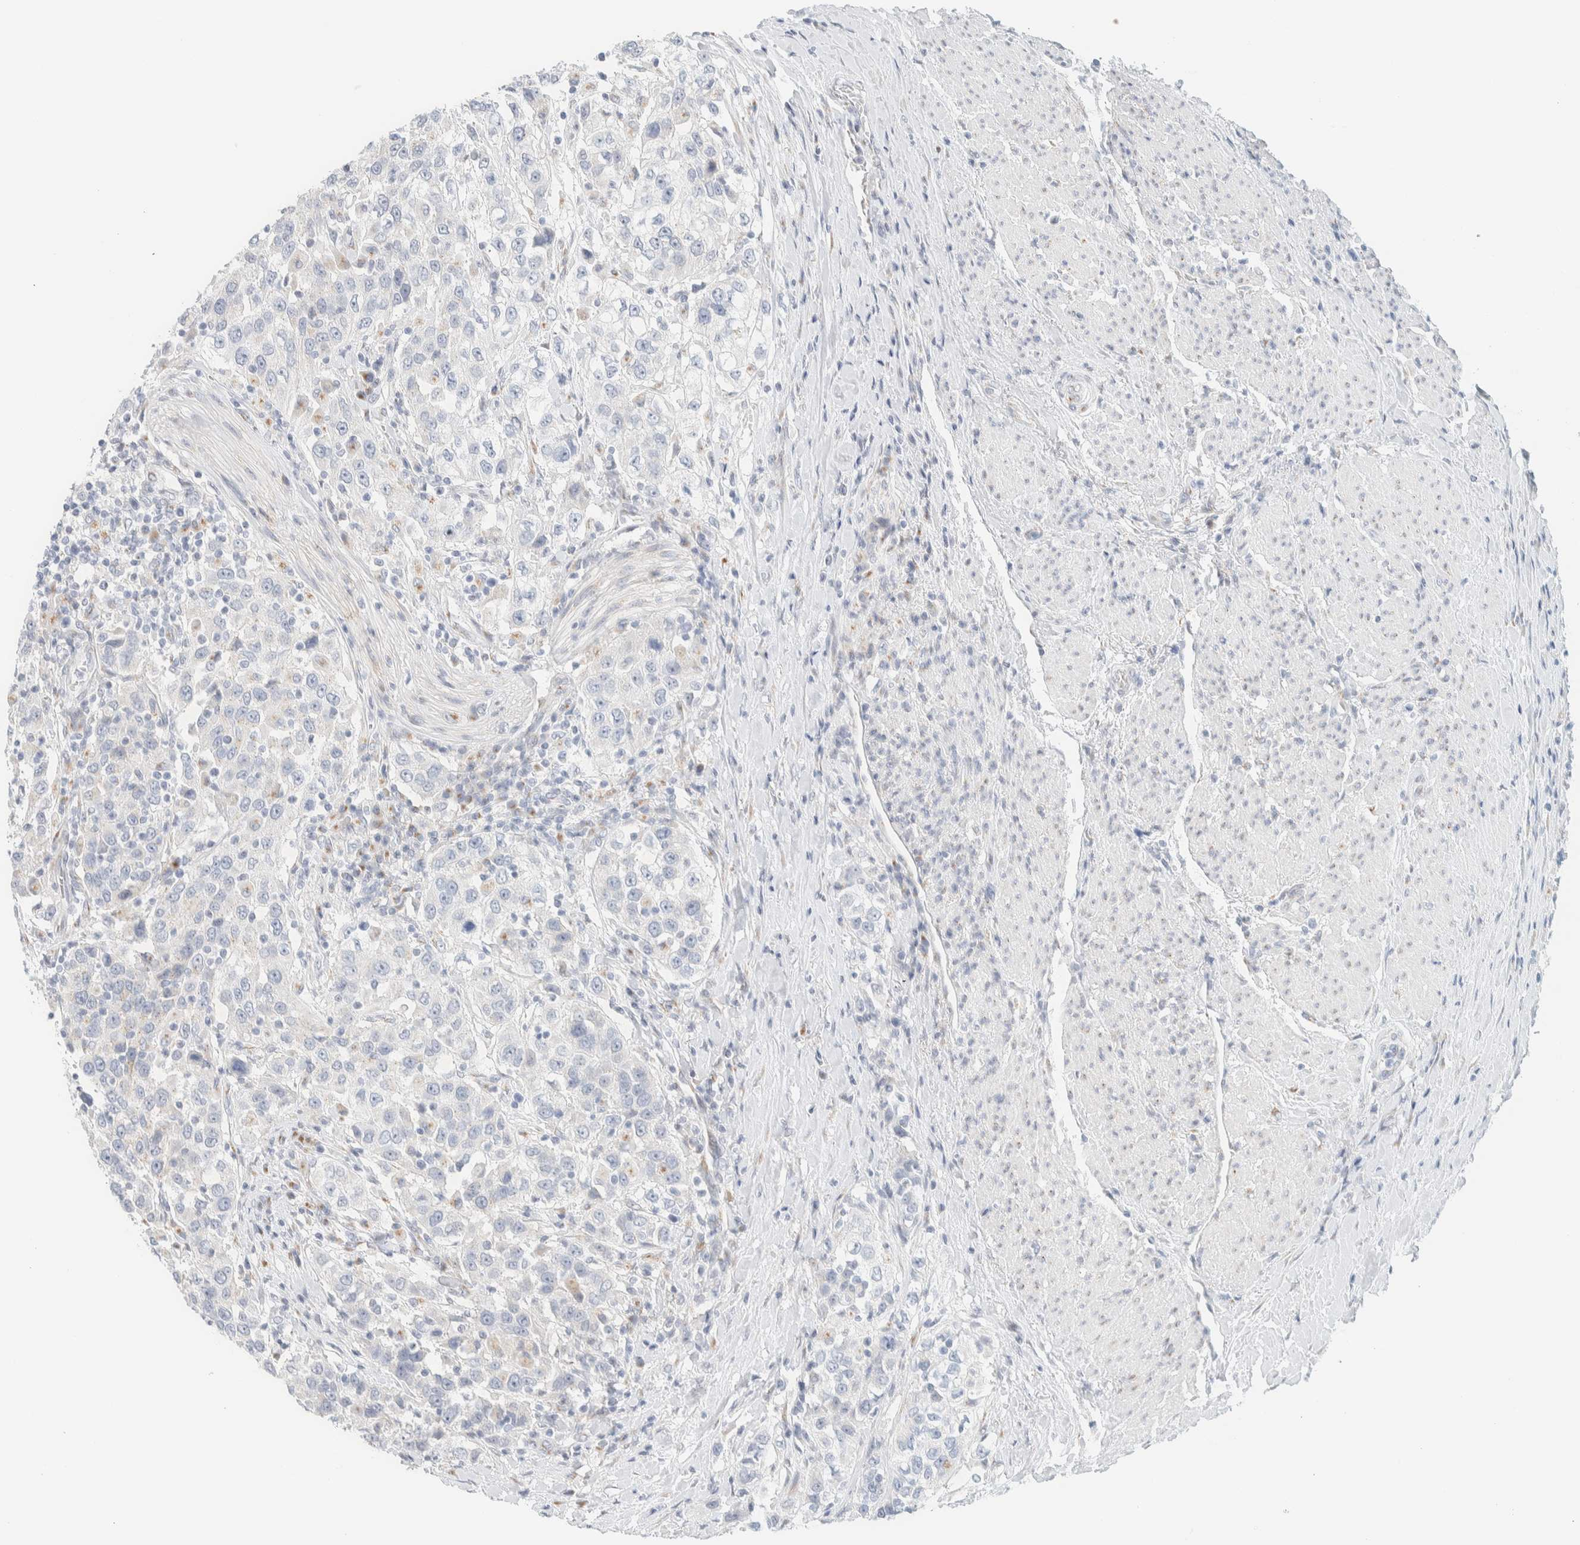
{"staining": {"intensity": "negative", "quantity": "none", "location": "none"}, "tissue": "urothelial cancer", "cell_type": "Tumor cells", "image_type": "cancer", "snomed": [{"axis": "morphology", "description": "Urothelial carcinoma, High grade"}, {"axis": "topography", "description": "Urinary bladder"}], "caption": "Immunohistochemical staining of urothelial carcinoma (high-grade) displays no significant expression in tumor cells.", "gene": "SPNS3", "patient": {"sex": "female", "age": 80}}